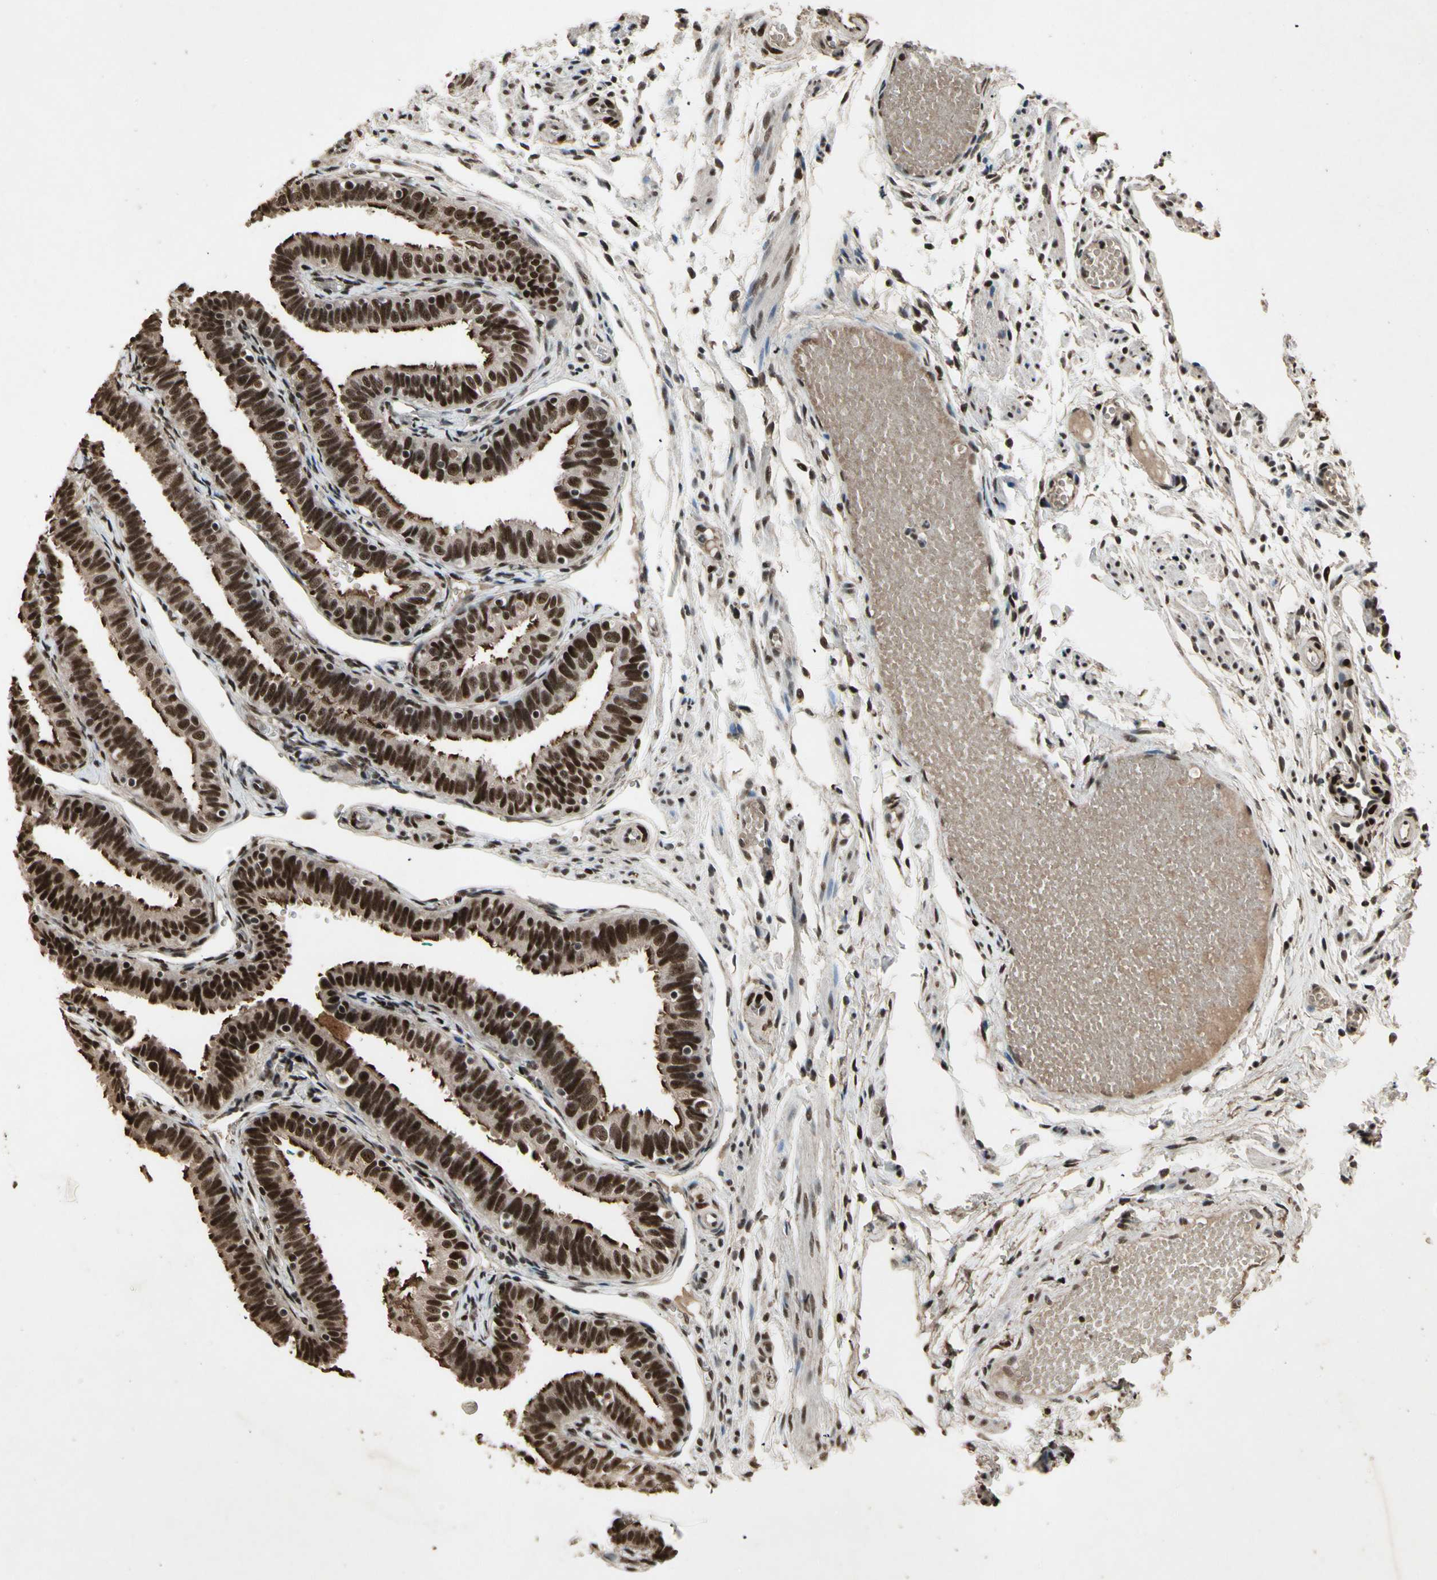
{"staining": {"intensity": "strong", "quantity": ">75%", "location": "cytoplasmic/membranous,nuclear"}, "tissue": "fallopian tube", "cell_type": "Glandular cells", "image_type": "normal", "snomed": [{"axis": "morphology", "description": "Normal tissue, NOS"}, {"axis": "topography", "description": "Fallopian tube"}], "caption": "An image of fallopian tube stained for a protein demonstrates strong cytoplasmic/membranous,nuclear brown staining in glandular cells.", "gene": "TBX2", "patient": {"sex": "female", "age": 46}}